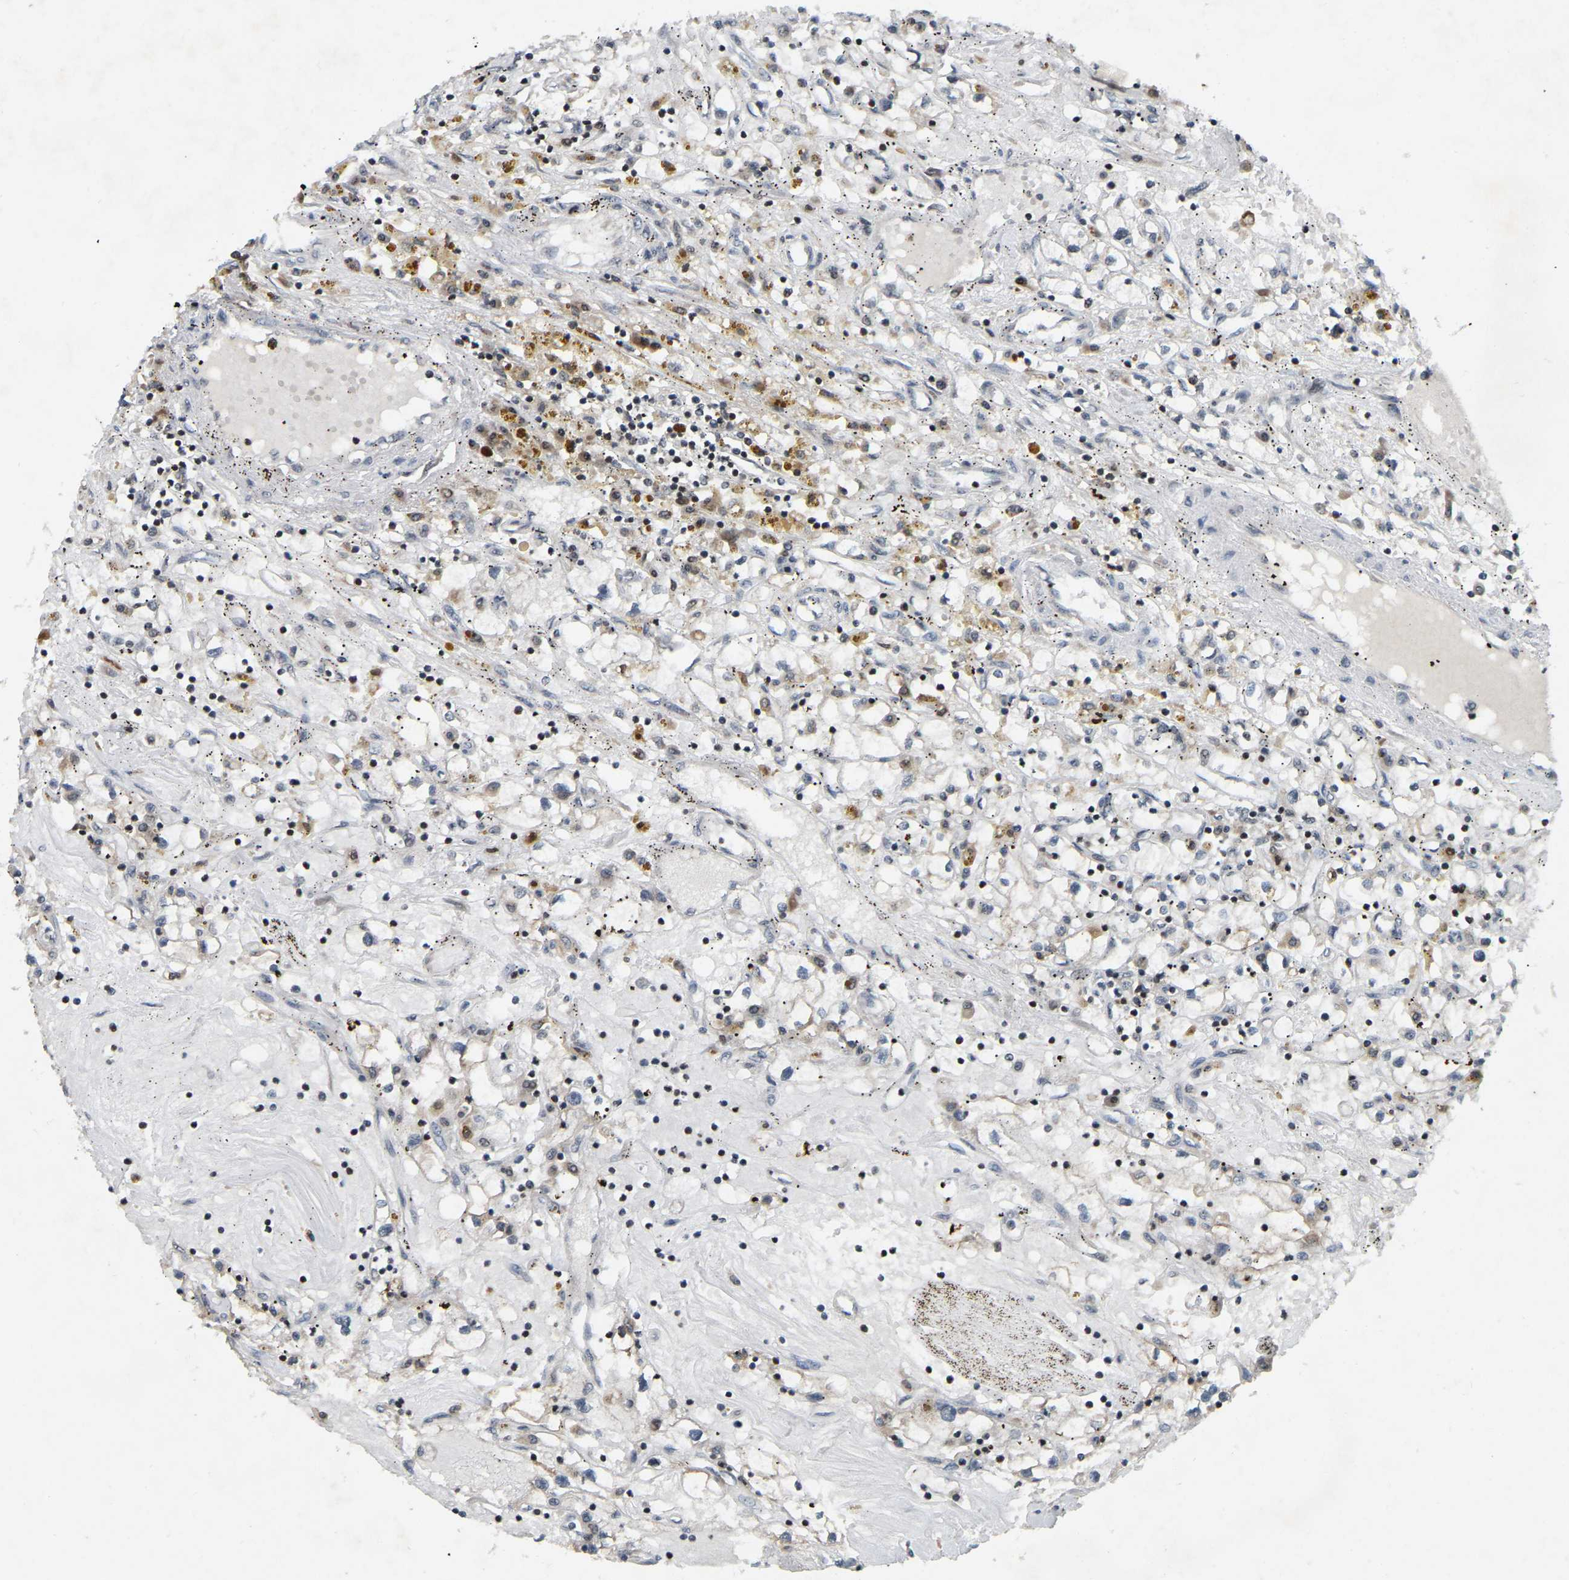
{"staining": {"intensity": "negative", "quantity": "none", "location": "none"}, "tissue": "renal cancer", "cell_type": "Tumor cells", "image_type": "cancer", "snomed": [{"axis": "morphology", "description": "Adenocarcinoma, NOS"}, {"axis": "topography", "description": "Kidney"}], "caption": "DAB (3,3'-diaminobenzidine) immunohistochemical staining of human renal cancer (adenocarcinoma) displays no significant staining in tumor cells.", "gene": "PARL", "patient": {"sex": "male", "age": 56}}